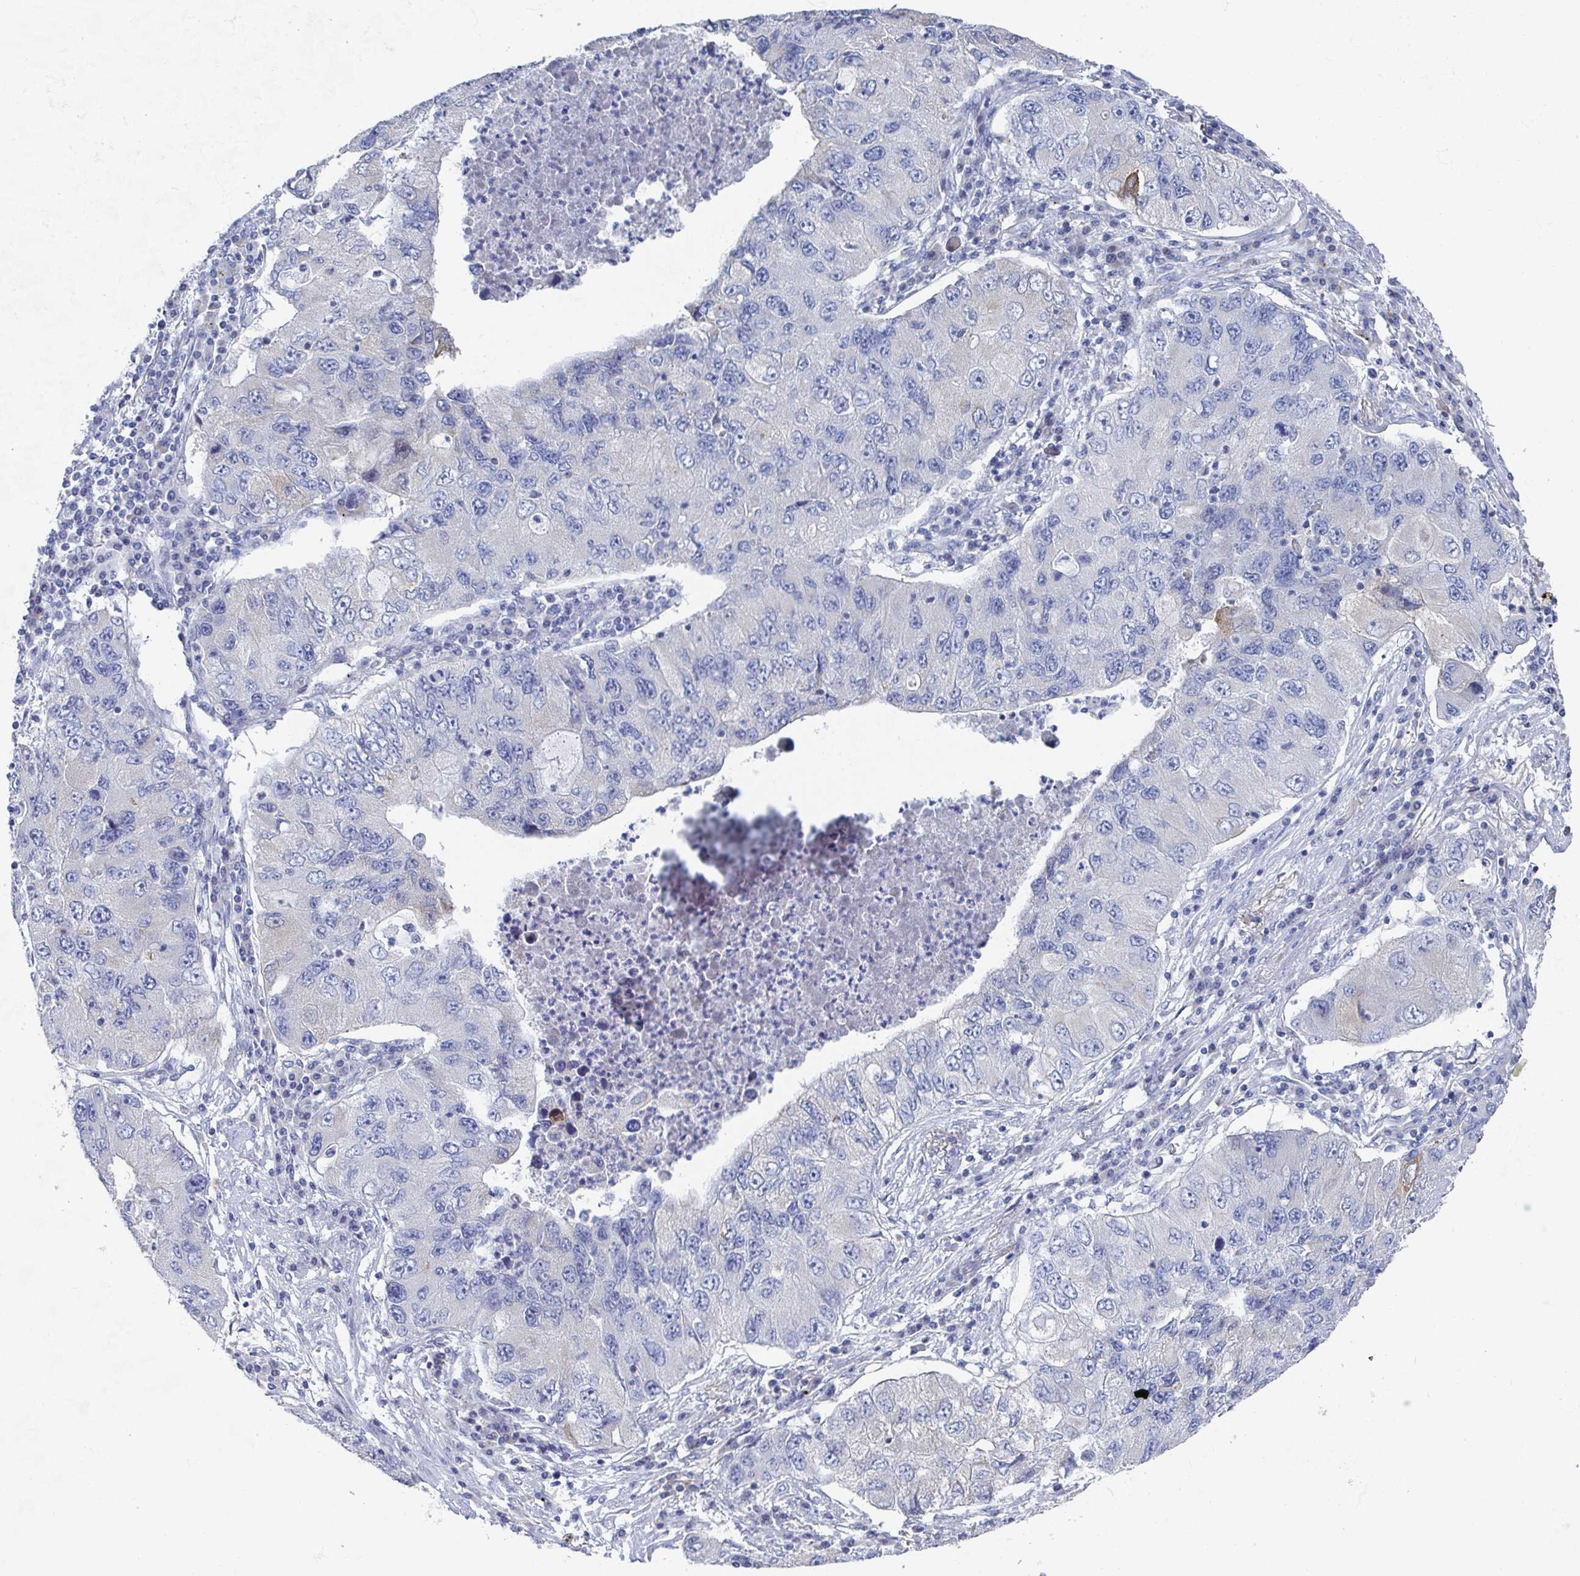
{"staining": {"intensity": "negative", "quantity": "none", "location": "none"}, "tissue": "lung cancer", "cell_type": "Tumor cells", "image_type": "cancer", "snomed": [{"axis": "morphology", "description": "Adenocarcinoma, NOS"}, {"axis": "morphology", "description": "Adenocarcinoma, metastatic, NOS"}, {"axis": "topography", "description": "Lymph node"}, {"axis": "topography", "description": "Lung"}], "caption": "Tumor cells are negative for protein expression in human lung cancer.", "gene": "ZNF430", "patient": {"sex": "female", "age": 54}}